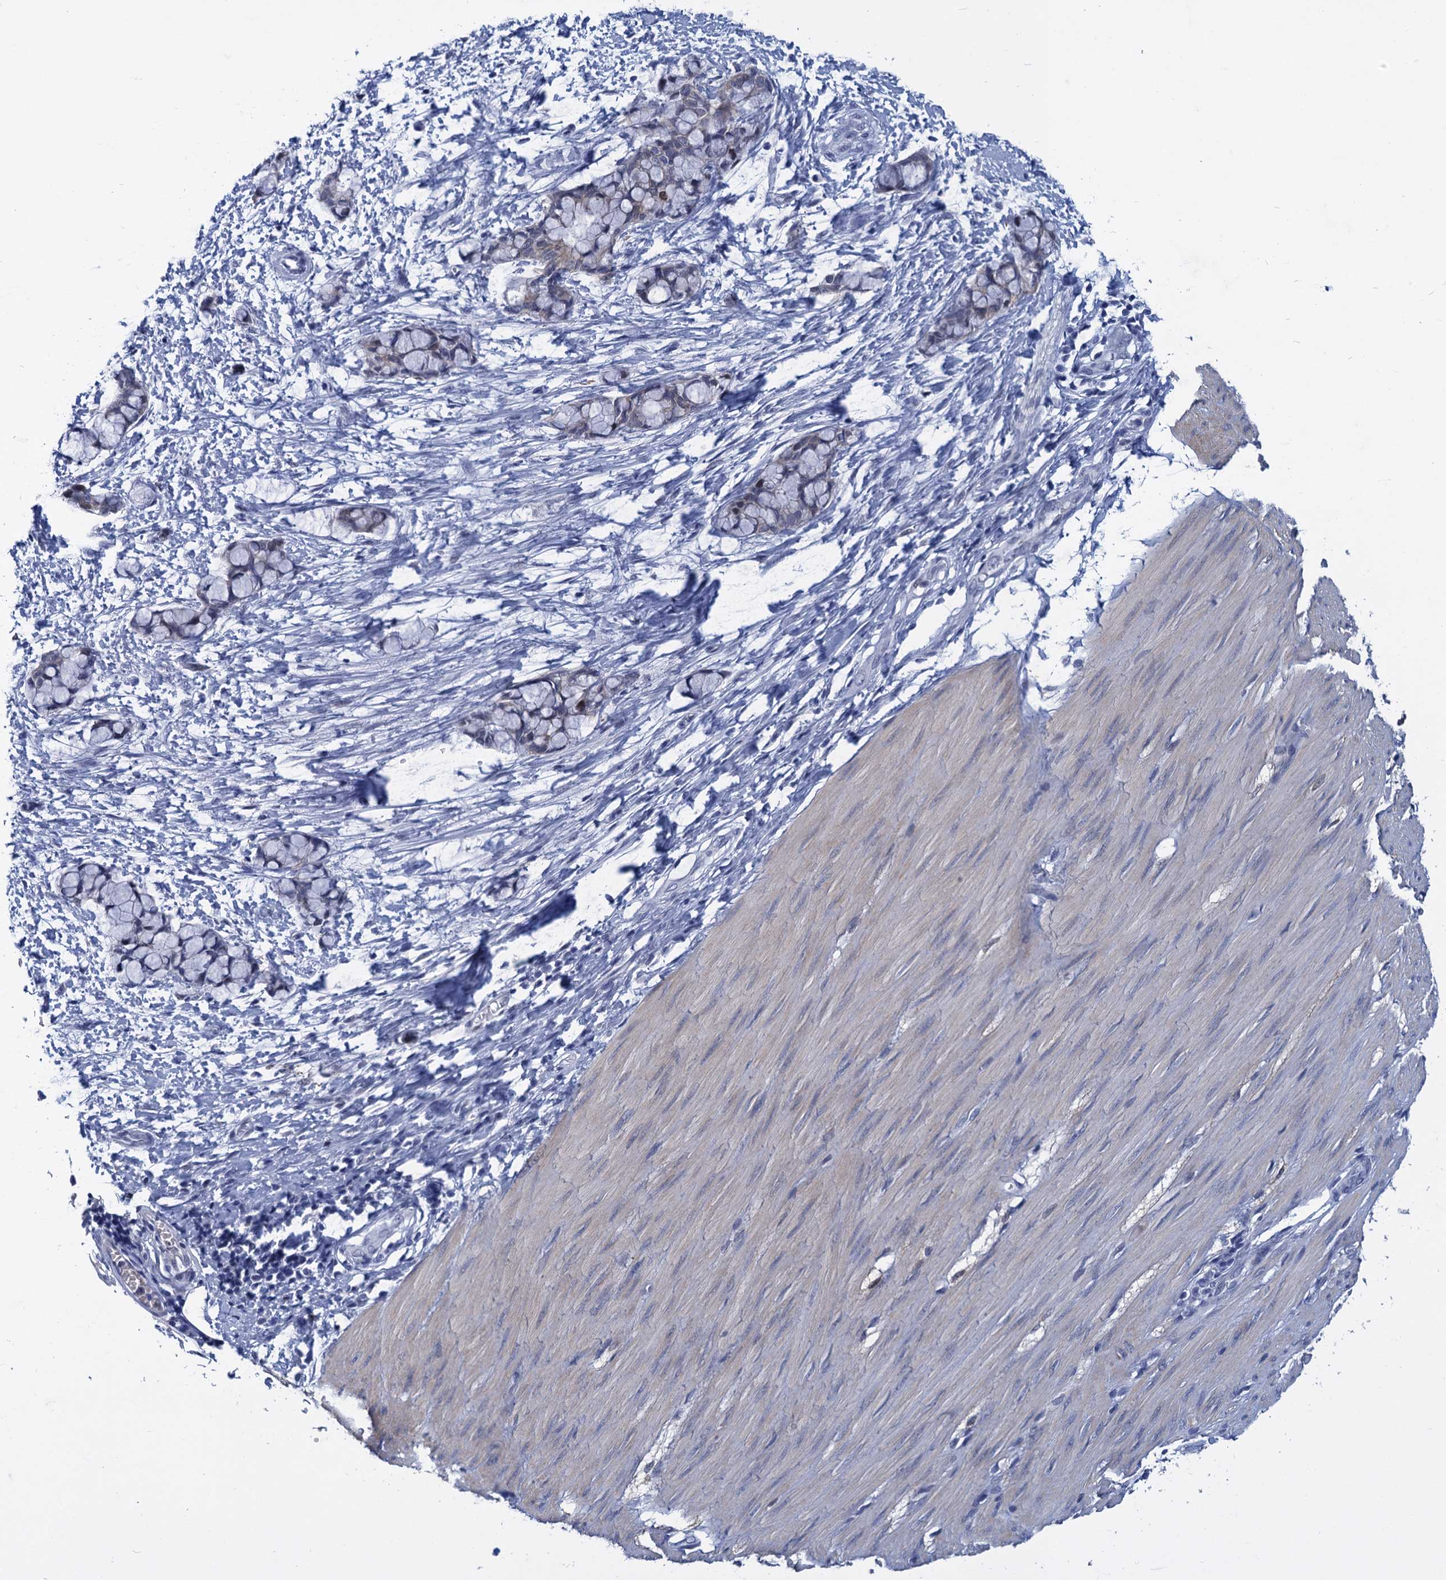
{"staining": {"intensity": "weak", "quantity": "<25%", "location": "cytoplasmic/membranous"}, "tissue": "smooth muscle", "cell_type": "Smooth muscle cells", "image_type": "normal", "snomed": [{"axis": "morphology", "description": "Normal tissue, NOS"}, {"axis": "morphology", "description": "Adenocarcinoma, NOS"}, {"axis": "topography", "description": "Colon"}, {"axis": "topography", "description": "Peripheral nerve tissue"}], "caption": "Immunohistochemistry (IHC) of unremarkable human smooth muscle exhibits no staining in smooth muscle cells.", "gene": "GINS3", "patient": {"sex": "male", "age": 14}}